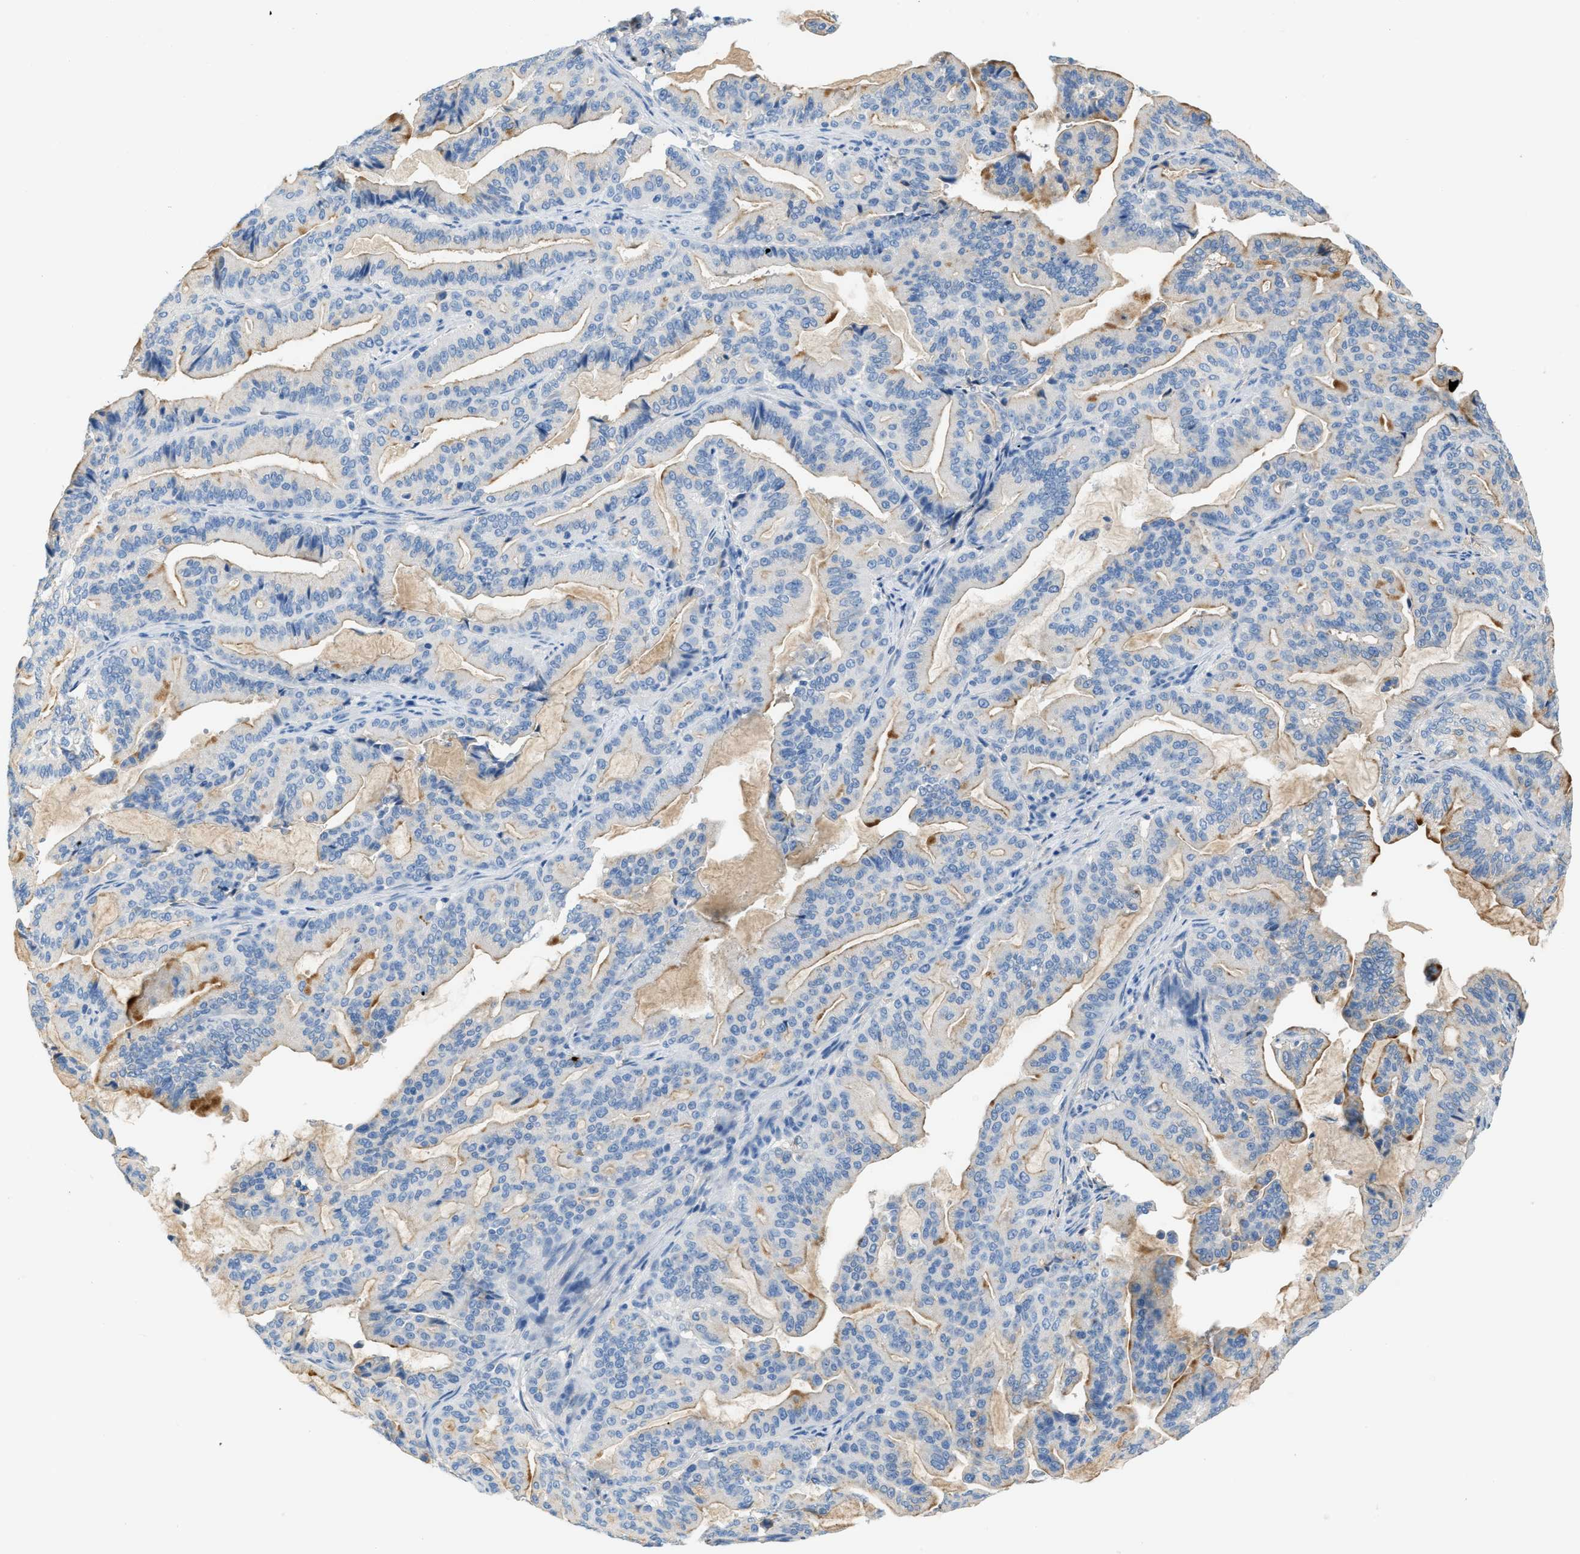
{"staining": {"intensity": "weak", "quantity": "<25%", "location": "cytoplasmic/membranous"}, "tissue": "pancreatic cancer", "cell_type": "Tumor cells", "image_type": "cancer", "snomed": [{"axis": "morphology", "description": "Adenocarcinoma, NOS"}, {"axis": "topography", "description": "Pancreas"}], "caption": "Immunohistochemistry (IHC) micrograph of pancreatic cancer stained for a protein (brown), which shows no expression in tumor cells.", "gene": "CFI", "patient": {"sex": "male", "age": 63}}